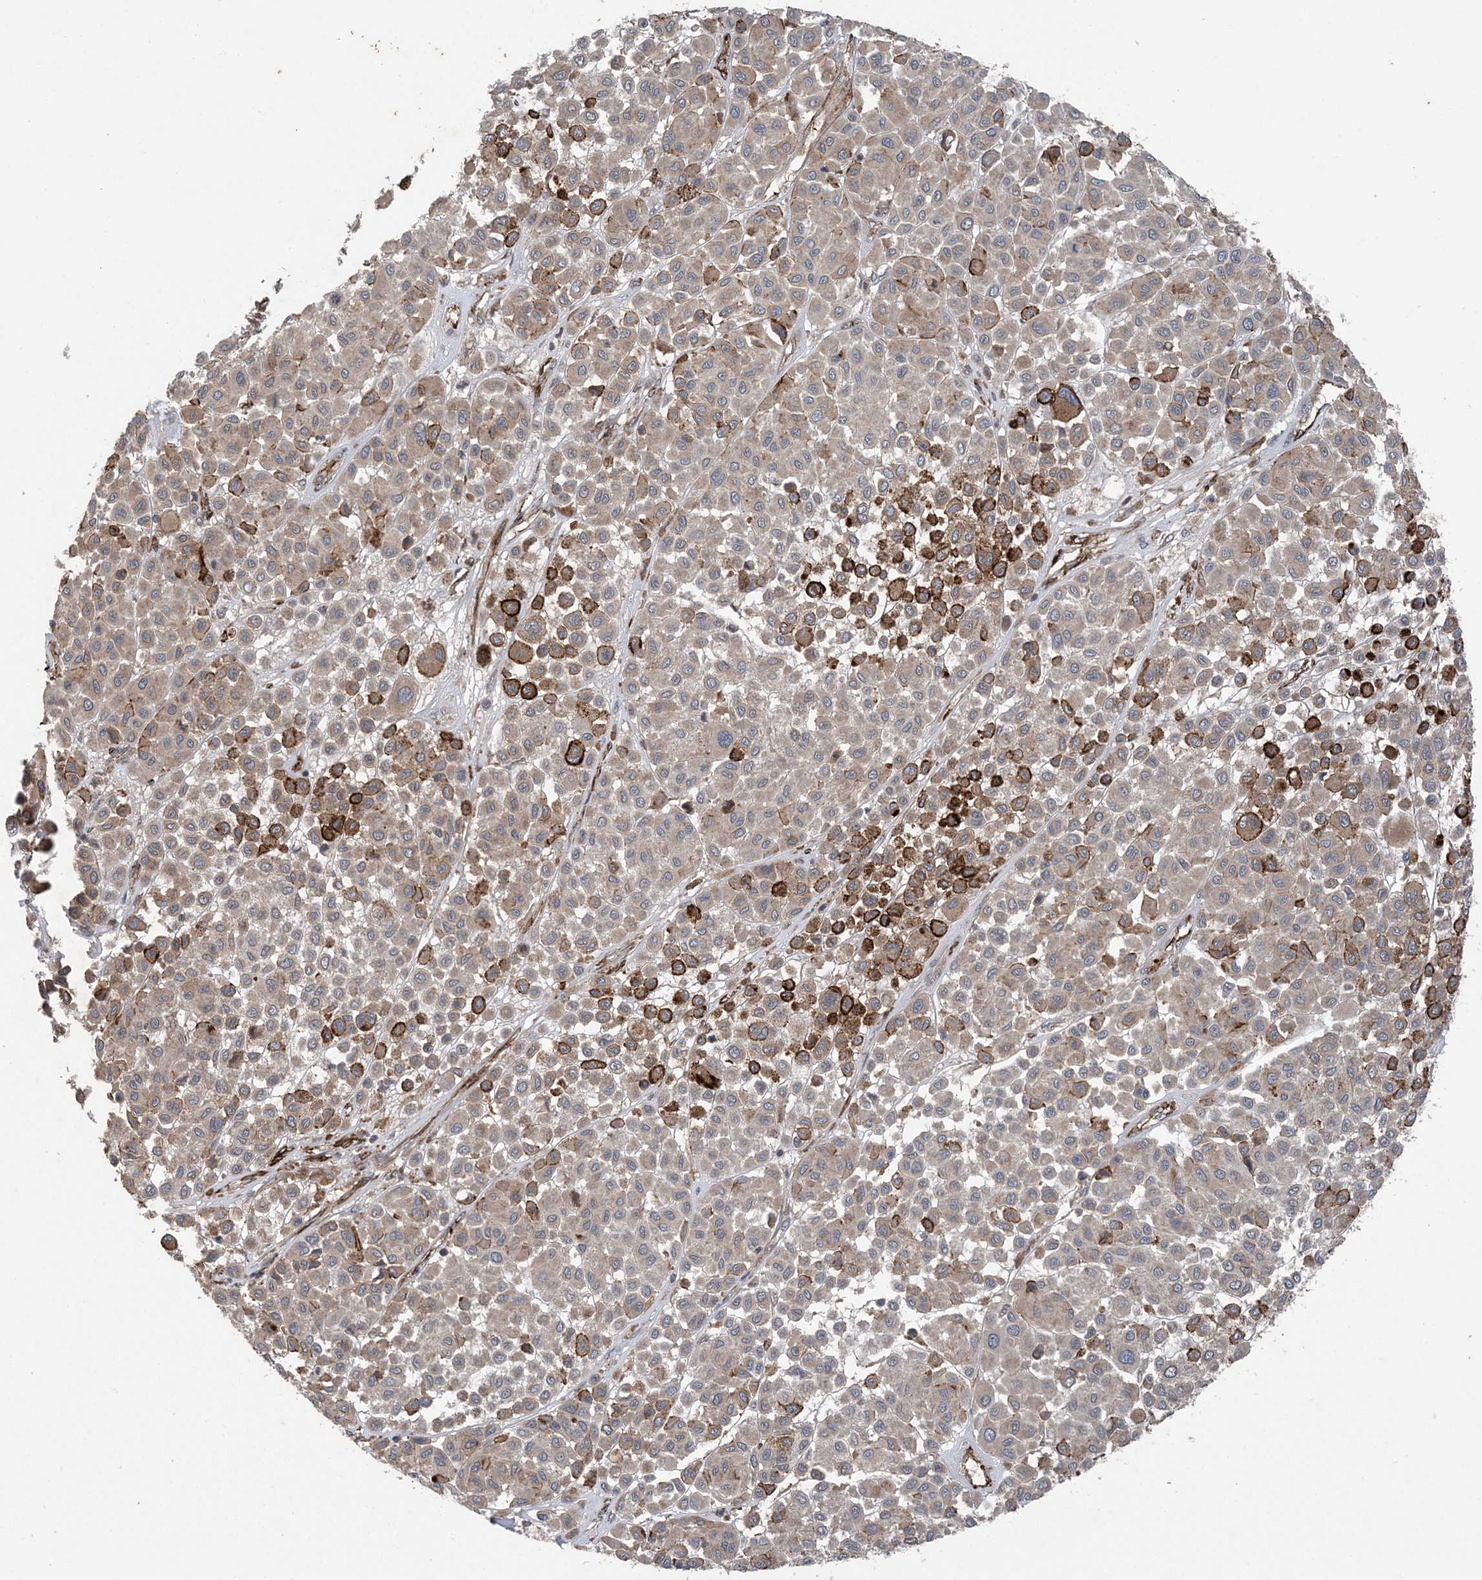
{"staining": {"intensity": "moderate", "quantity": "<25%", "location": "cytoplasmic/membranous"}, "tissue": "melanoma", "cell_type": "Tumor cells", "image_type": "cancer", "snomed": [{"axis": "morphology", "description": "Malignant melanoma, Metastatic site"}, {"axis": "topography", "description": "Soft tissue"}], "caption": "Protein staining of malignant melanoma (metastatic site) tissue exhibits moderate cytoplasmic/membranous staining in about <25% of tumor cells. Immunohistochemistry stains the protein of interest in brown and the nuclei are stained blue.", "gene": "MYO9B", "patient": {"sex": "male", "age": 41}}